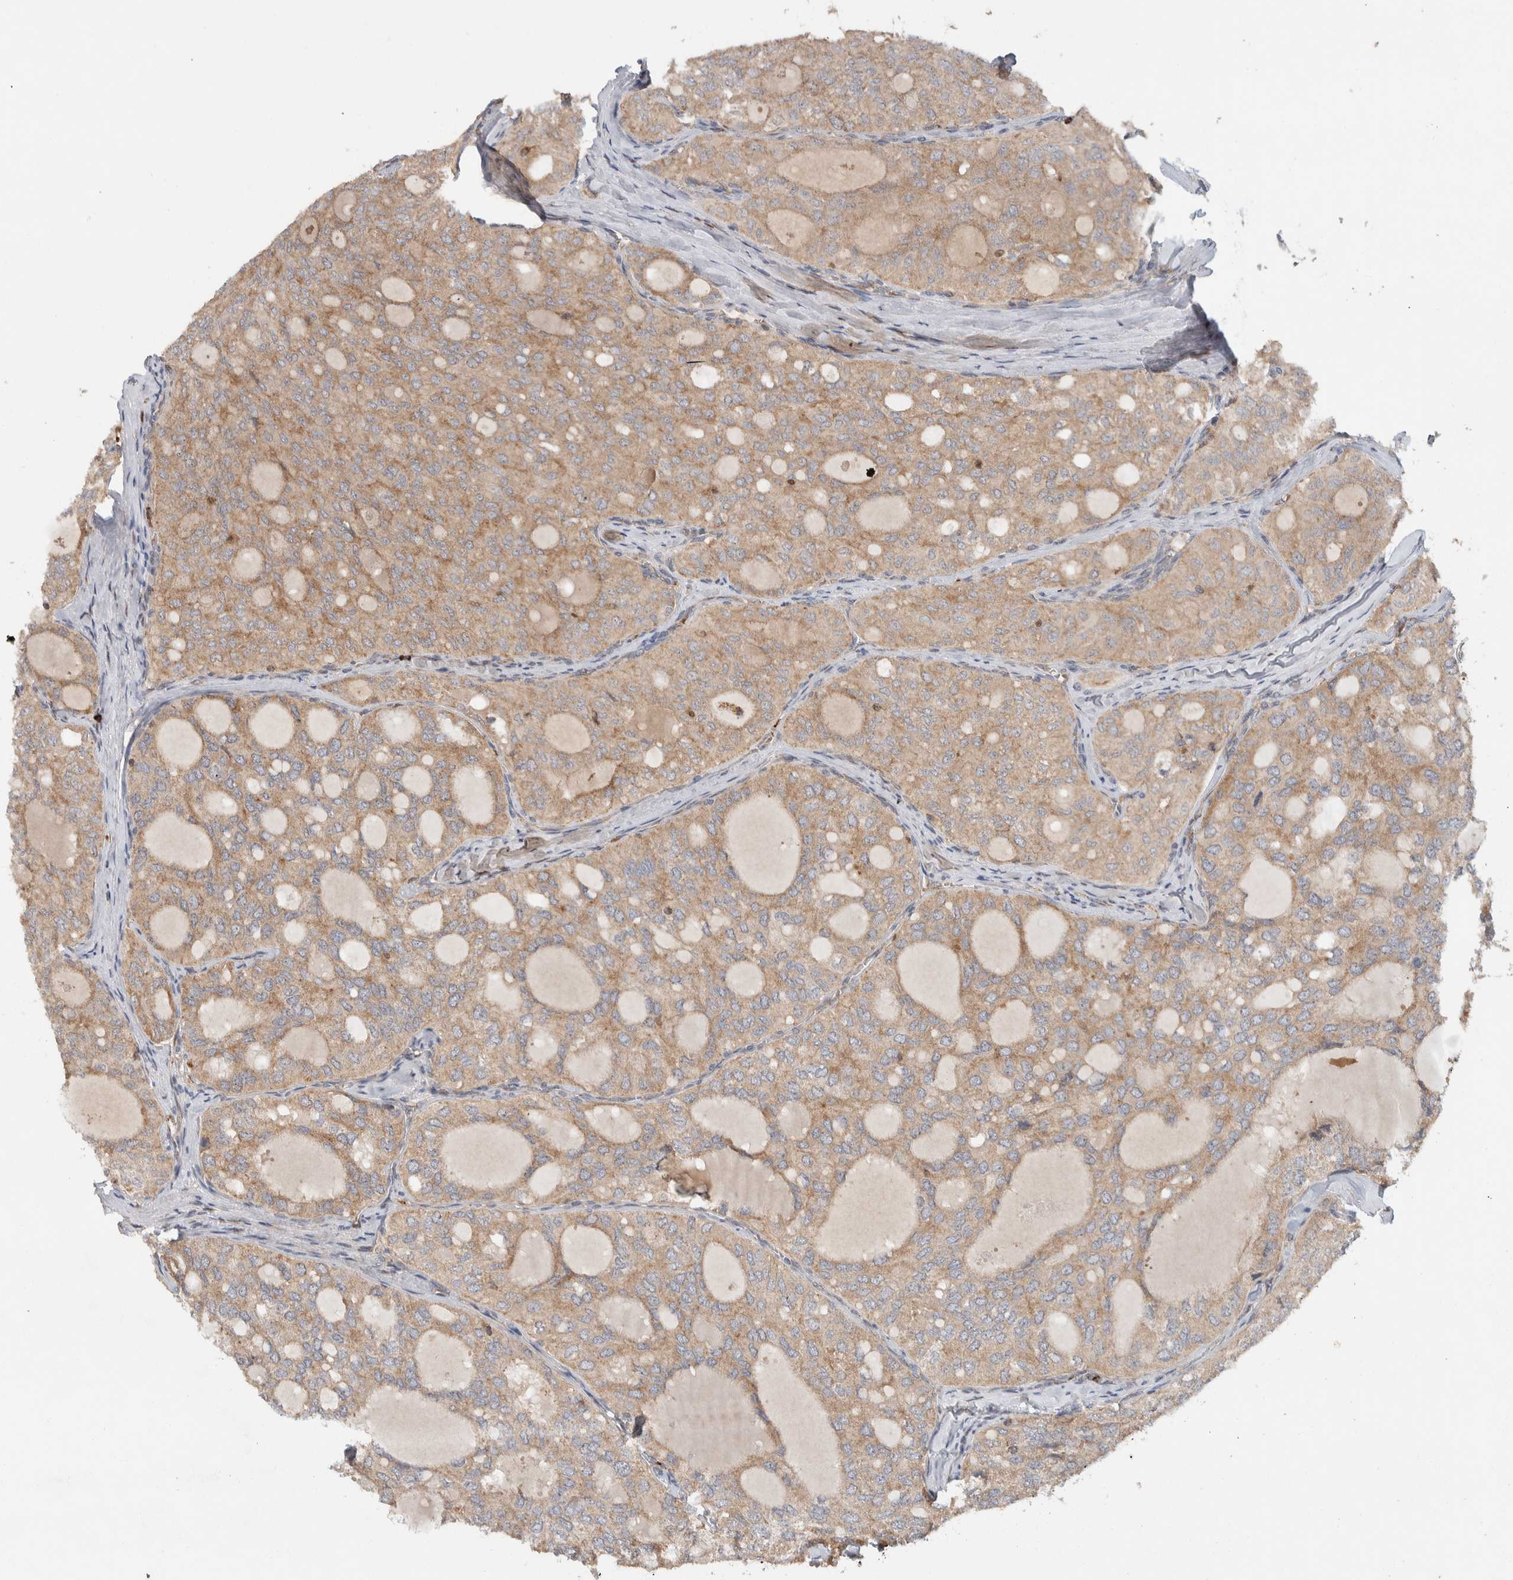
{"staining": {"intensity": "weak", "quantity": ">75%", "location": "cytoplasmic/membranous"}, "tissue": "thyroid cancer", "cell_type": "Tumor cells", "image_type": "cancer", "snomed": [{"axis": "morphology", "description": "Follicular adenoma carcinoma, NOS"}, {"axis": "topography", "description": "Thyroid gland"}], "caption": "An immunohistochemistry (IHC) photomicrograph of tumor tissue is shown. Protein staining in brown labels weak cytoplasmic/membranous positivity in thyroid cancer (follicular adenoma carcinoma) within tumor cells.", "gene": "VPS53", "patient": {"sex": "male", "age": 75}}